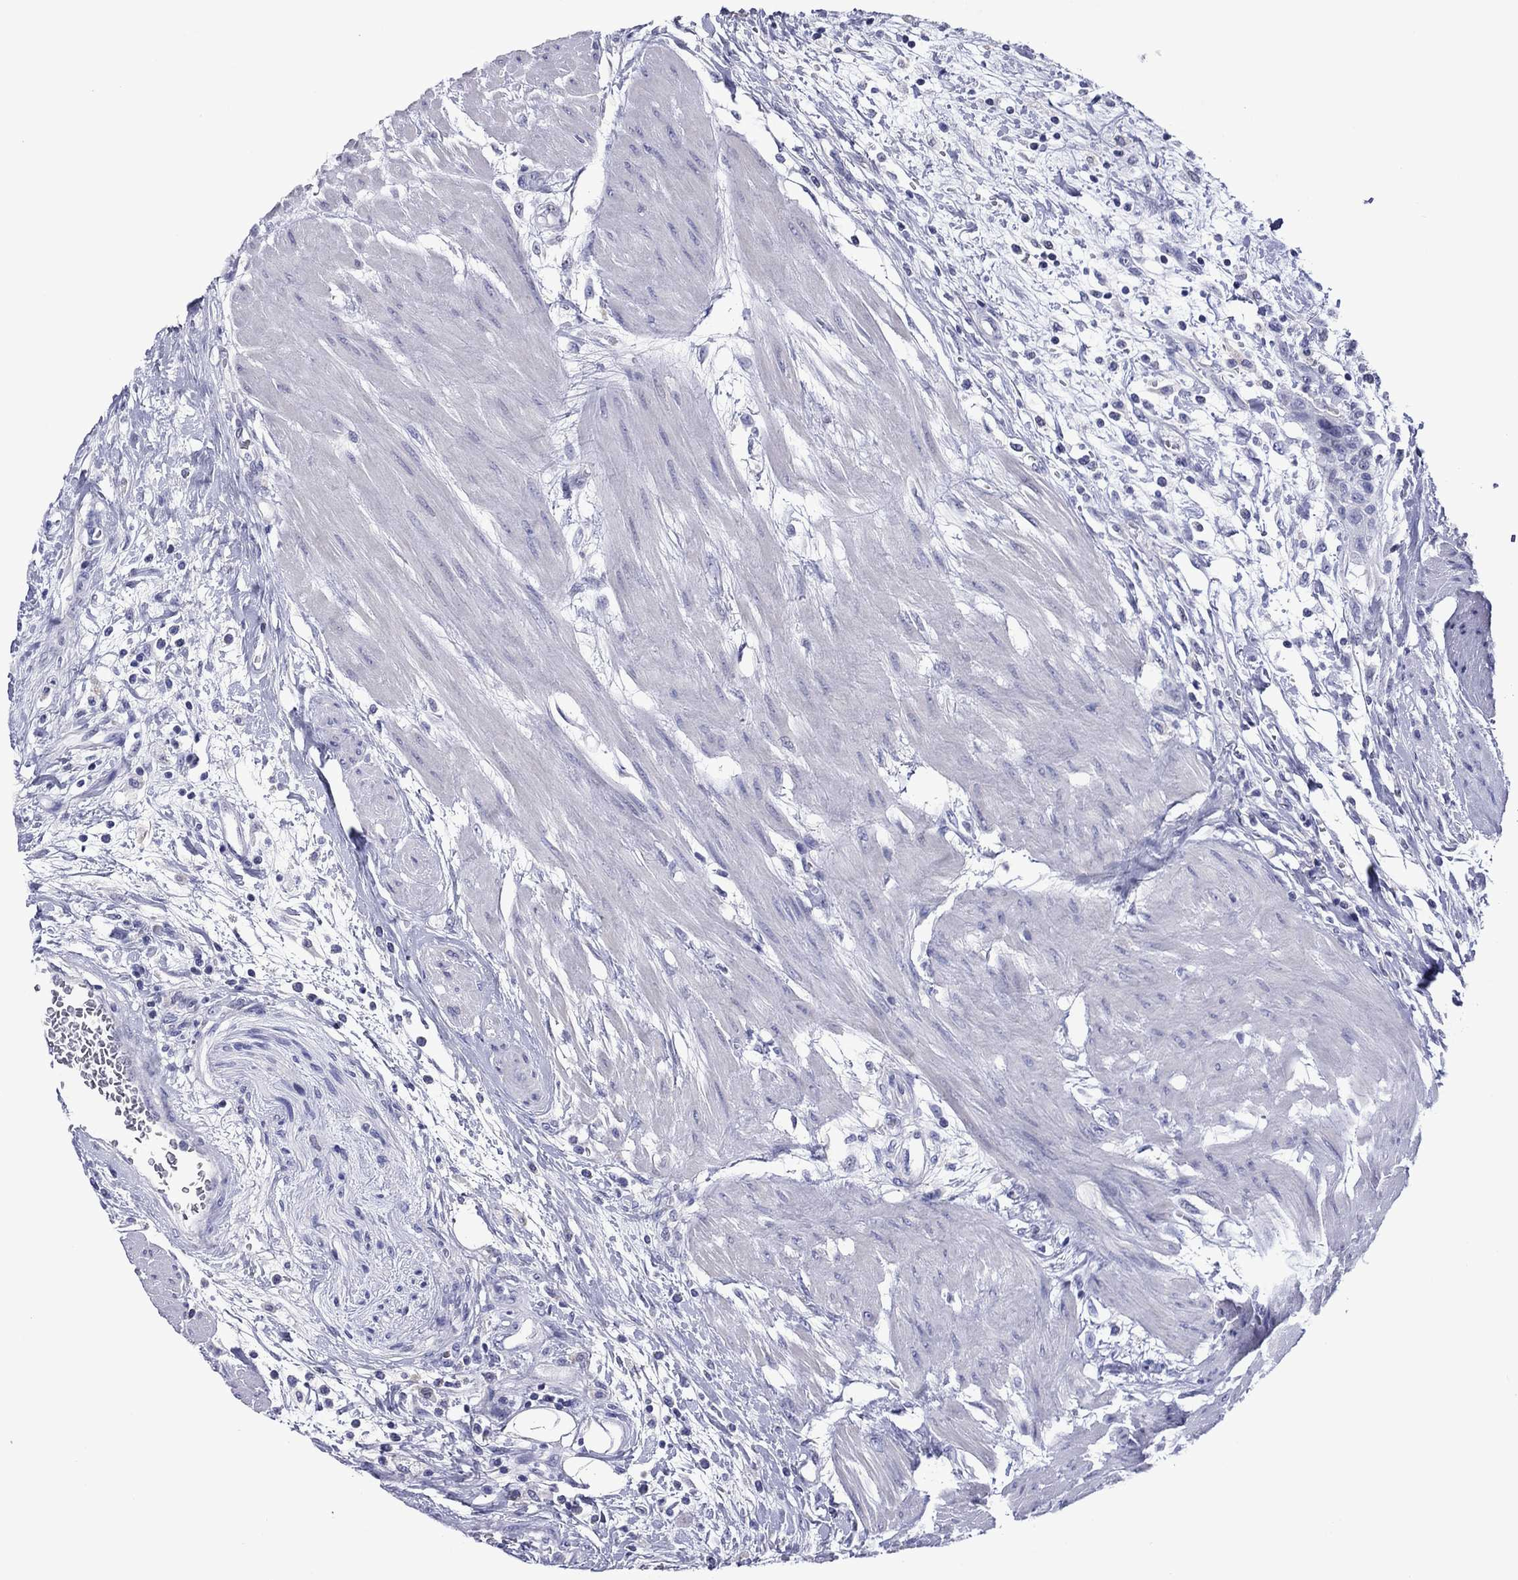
{"staining": {"intensity": "negative", "quantity": "none", "location": "none"}, "tissue": "urothelial cancer", "cell_type": "Tumor cells", "image_type": "cancer", "snomed": [{"axis": "morphology", "description": "Urothelial carcinoma, High grade"}, {"axis": "topography", "description": "Urinary bladder"}], "caption": "IHC micrograph of neoplastic tissue: urothelial cancer stained with DAB exhibits no significant protein expression in tumor cells. Nuclei are stained in blue.", "gene": "PIWIL1", "patient": {"sex": "male", "age": 35}}